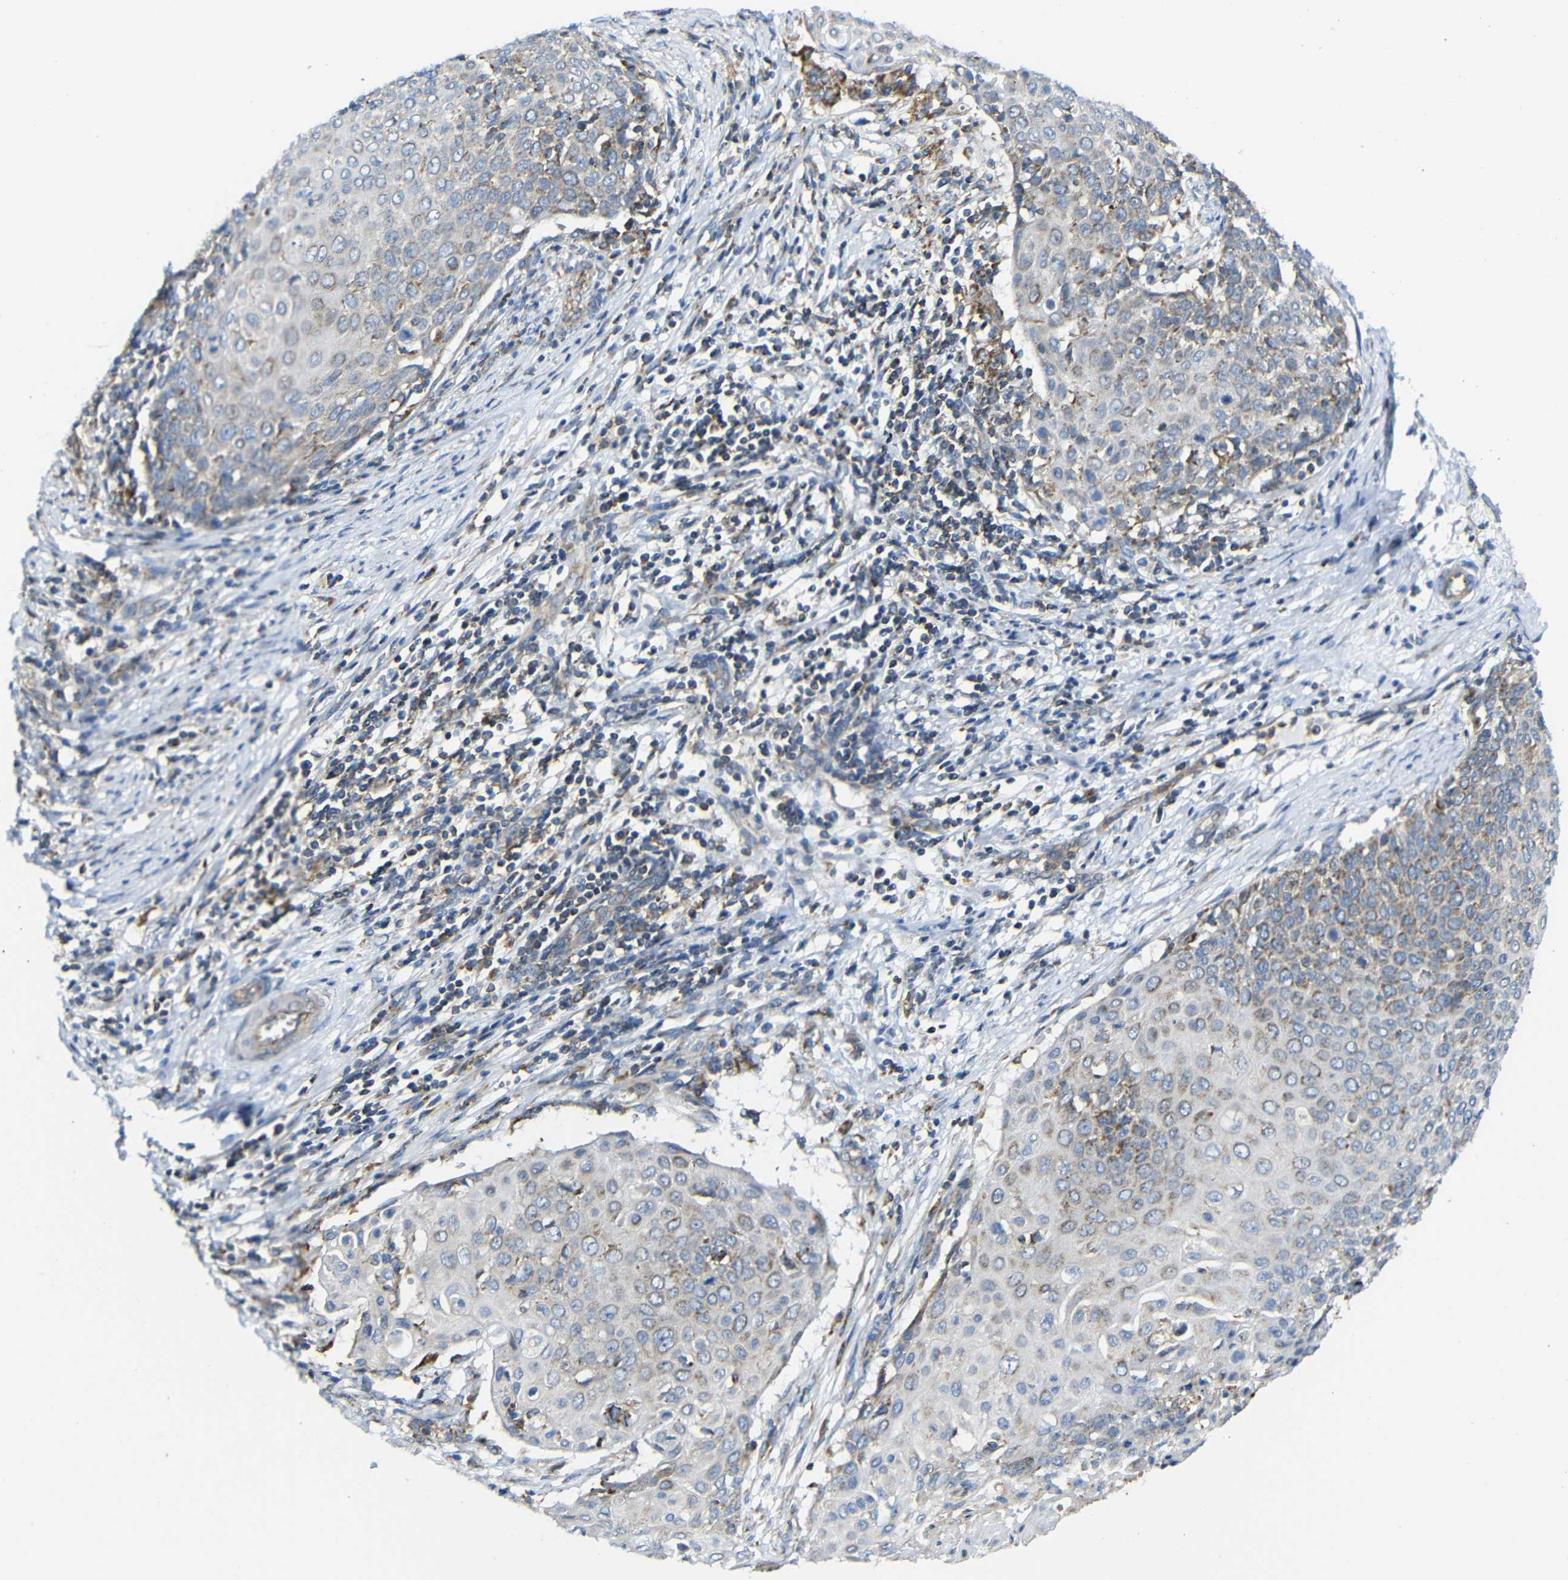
{"staining": {"intensity": "weak", "quantity": "25%-75%", "location": "cytoplasmic/membranous"}, "tissue": "cervical cancer", "cell_type": "Tumor cells", "image_type": "cancer", "snomed": [{"axis": "morphology", "description": "Squamous cell carcinoma, NOS"}, {"axis": "topography", "description": "Cervix"}], "caption": "This photomicrograph reveals IHC staining of cervical cancer, with low weak cytoplasmic/membranous expression in approximately 25%-75% of tumor cells.", "gene": "PDCD1LG2", "patient": {"sex": "female", "age": 39}}